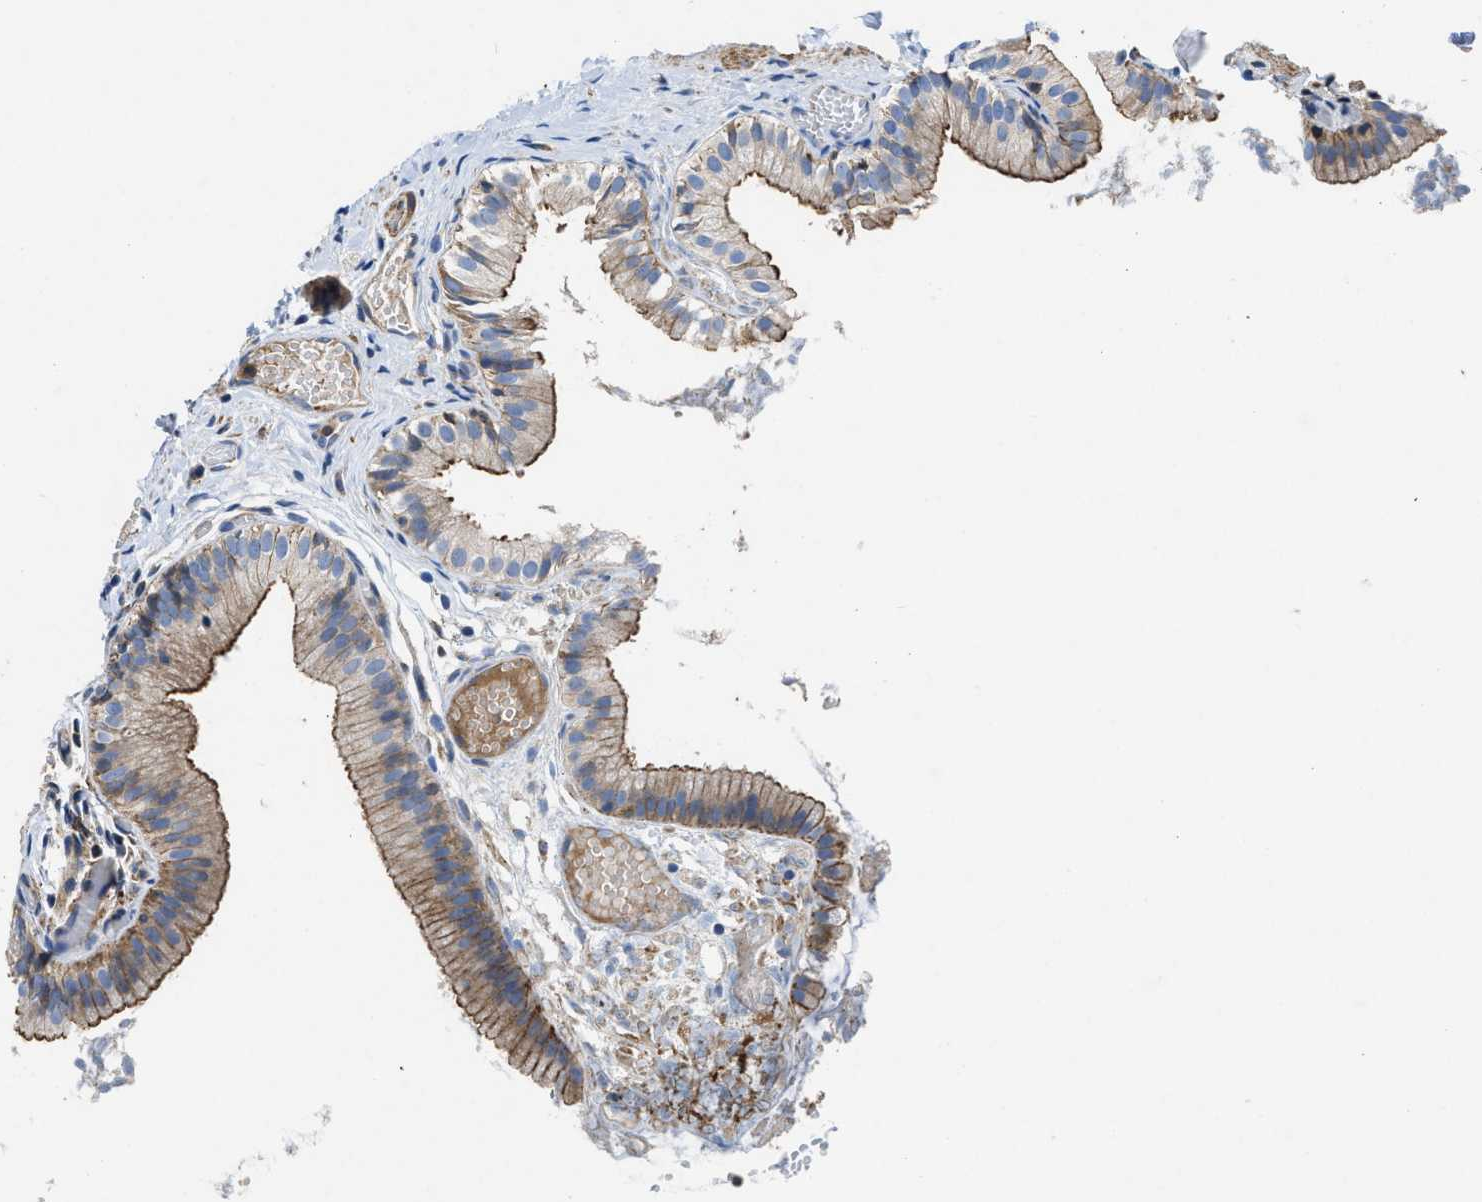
{"staining": {"intensity": "moderate", "quantity": ">75%", "location": "cytoplasmic/membranous"}, "tissue": "gallbladder", "cell_type": "Glandular cells", "image_type": "normal", "snomed": [{"axis": "morphology", "description": "Normal tissue, NOS"}, {"axis": "topography", "description": "Gallbladder"}], "caption": "Glandular cells reveal medium levels of moderate cytoplasmic/membranous expression in about >75% of cells in unremarkable gallbladder. (Stains: DAB (3,3'-diaminobenzidine) in brown, nuclei in blue, Microscopy: brightfield microscopy at high magnification).", "gene": "ATP6V0D1", "patient": {"sex": "female", "age": 26}}